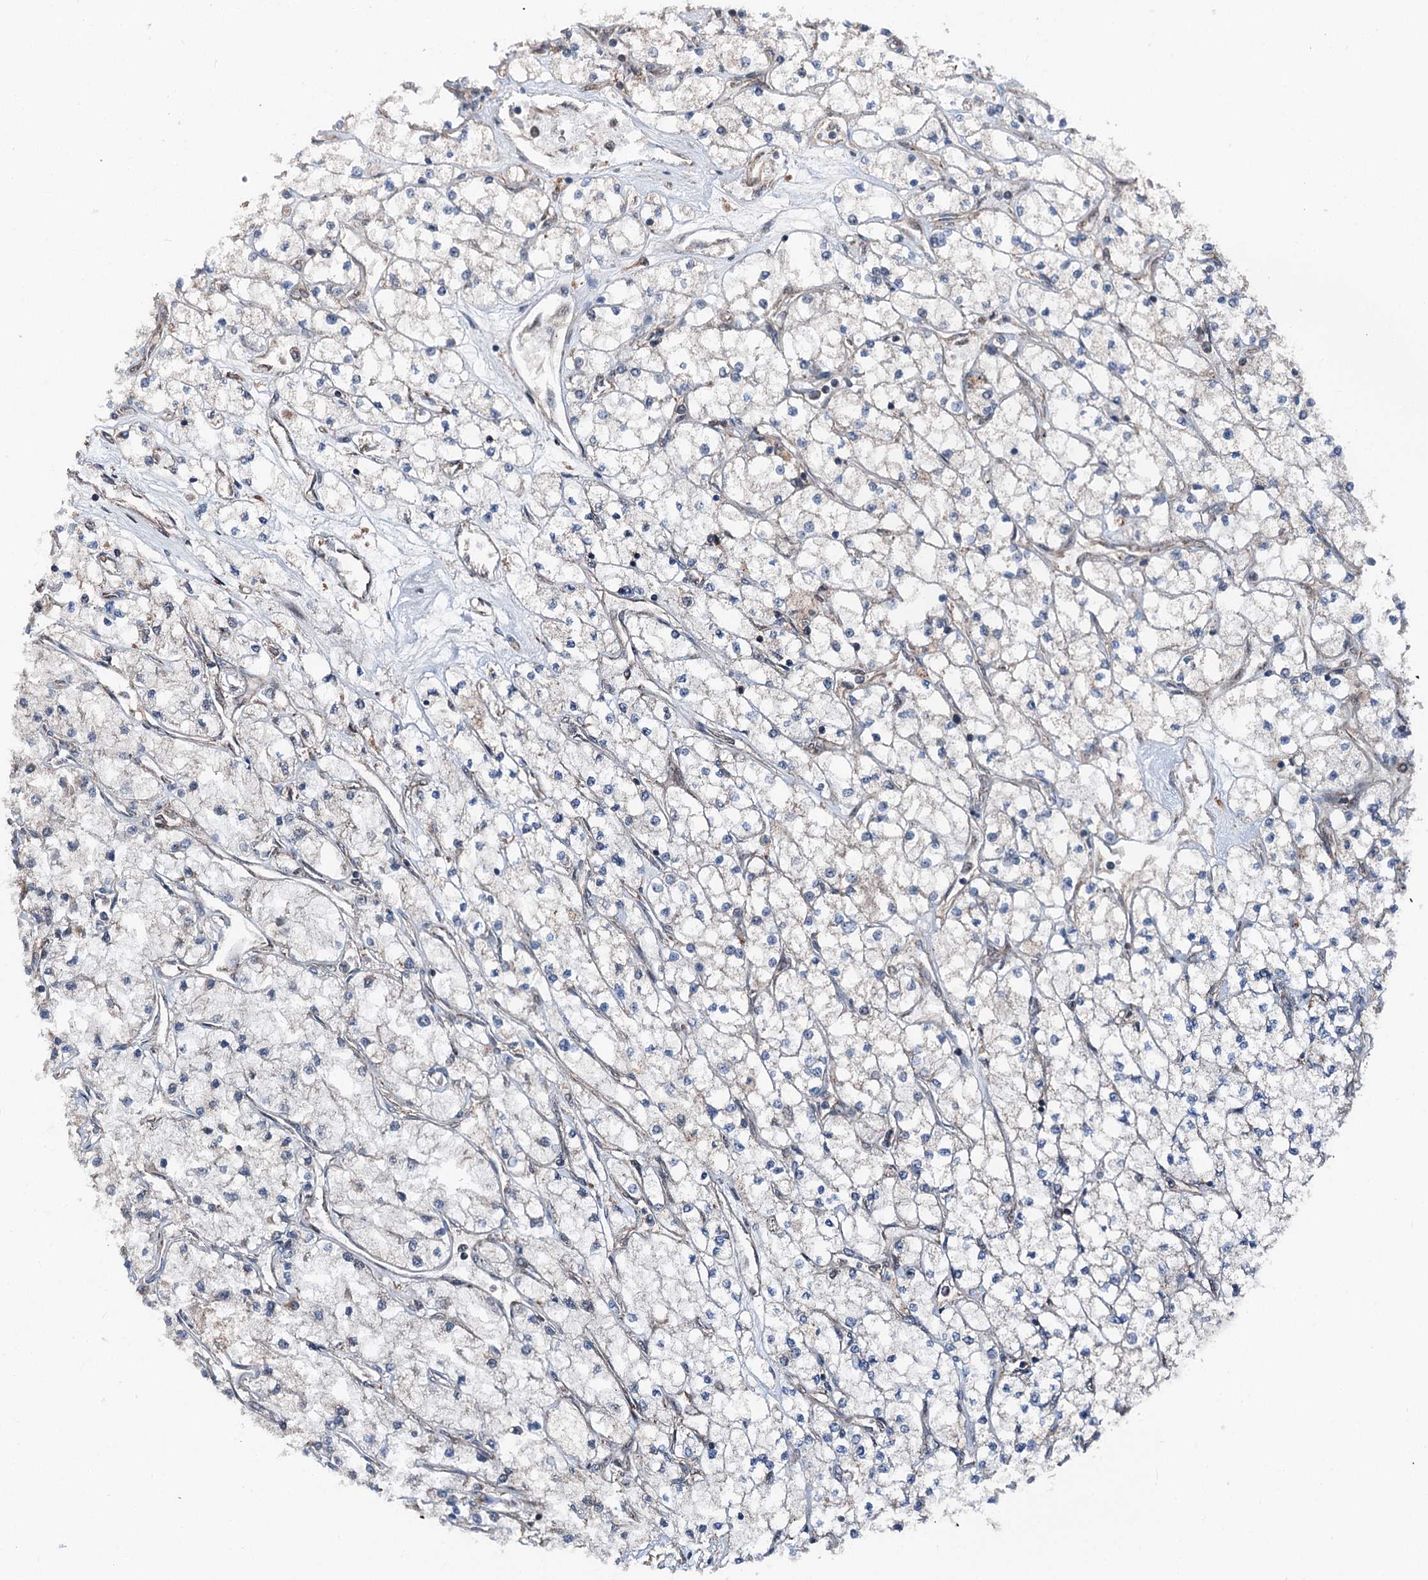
{"staining": {"intensity": "negative", "quantity": "none", "location": "none"}, "tissue": "renal cancer", "cell_type": "Tumor cells", "image_type": "cancer", "snomed": [{"axis": "morphology", "description": "Adenocarcinoma, NOS"}, {"axis": "topography", "description": "Kidney"}], "caption": "This is a image of IHC staining of renal cancer (adenocarcinoma), which shows no positivity in tumor cells. Nuclei are stained in blue.", "gene": "PSMD13", "patient": {"sex": "male", "age": 80}}